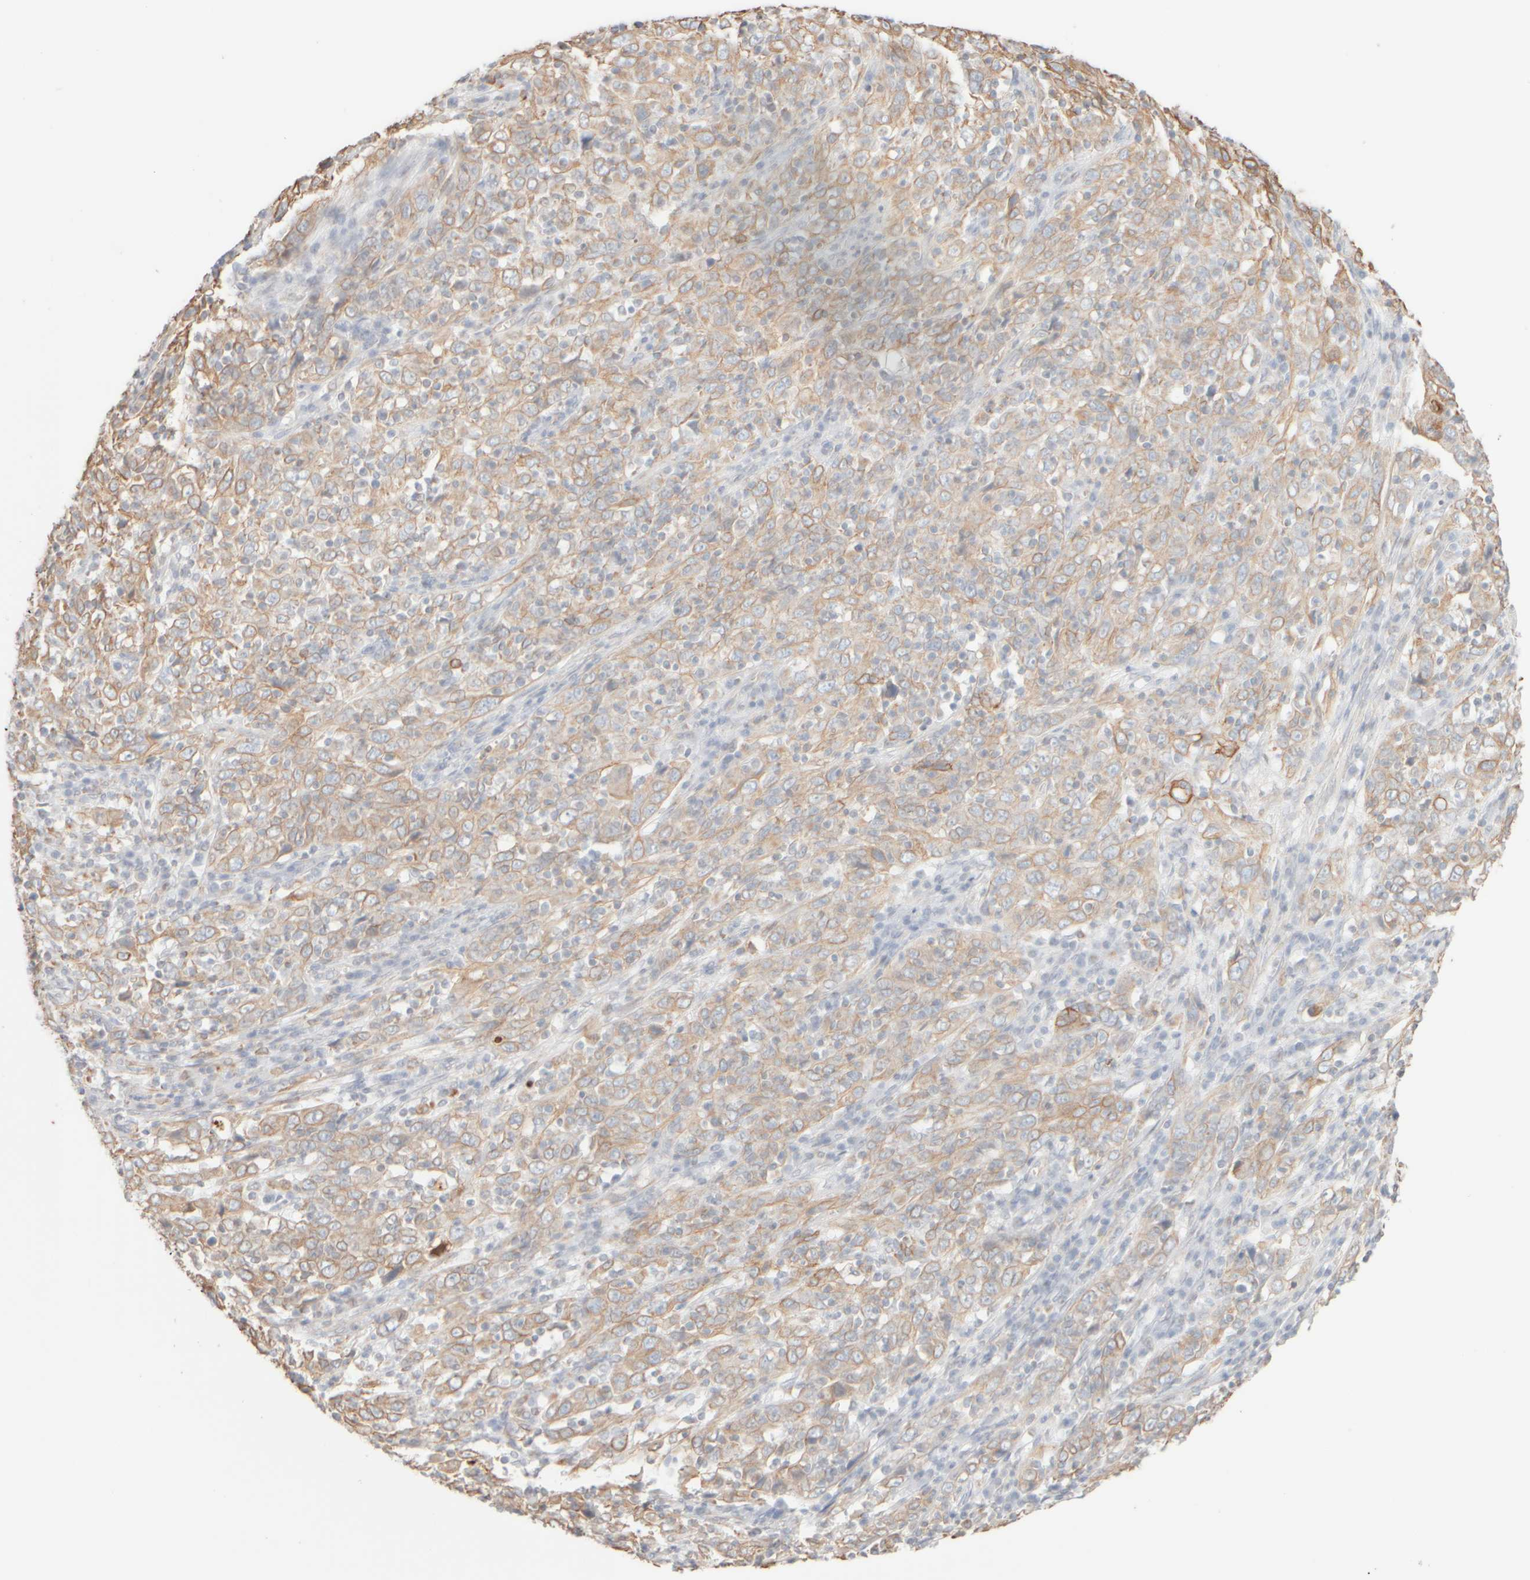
{"staining": {"intensity": "weak", "quantity": ">75%", "location": "cytoplasmic/membranous"}, "tissue": "cervical cancer", "cell_type": "Tumor cells", "image_type": "cancer", "snomed": [{"axis": "morphology", "description": "Squamous cell carcinoma, NOS"}, {"axis": "topography", "description": "Cervix"}], "caption": "Approximately >75% of tumor cells in human cervical cancer reveal weak cytoplasmic/membranous protein expression as visualized by brown immunohistochemical staining.", "gene": "KRT15", "patient": {"sex": "female", "age": 46}}